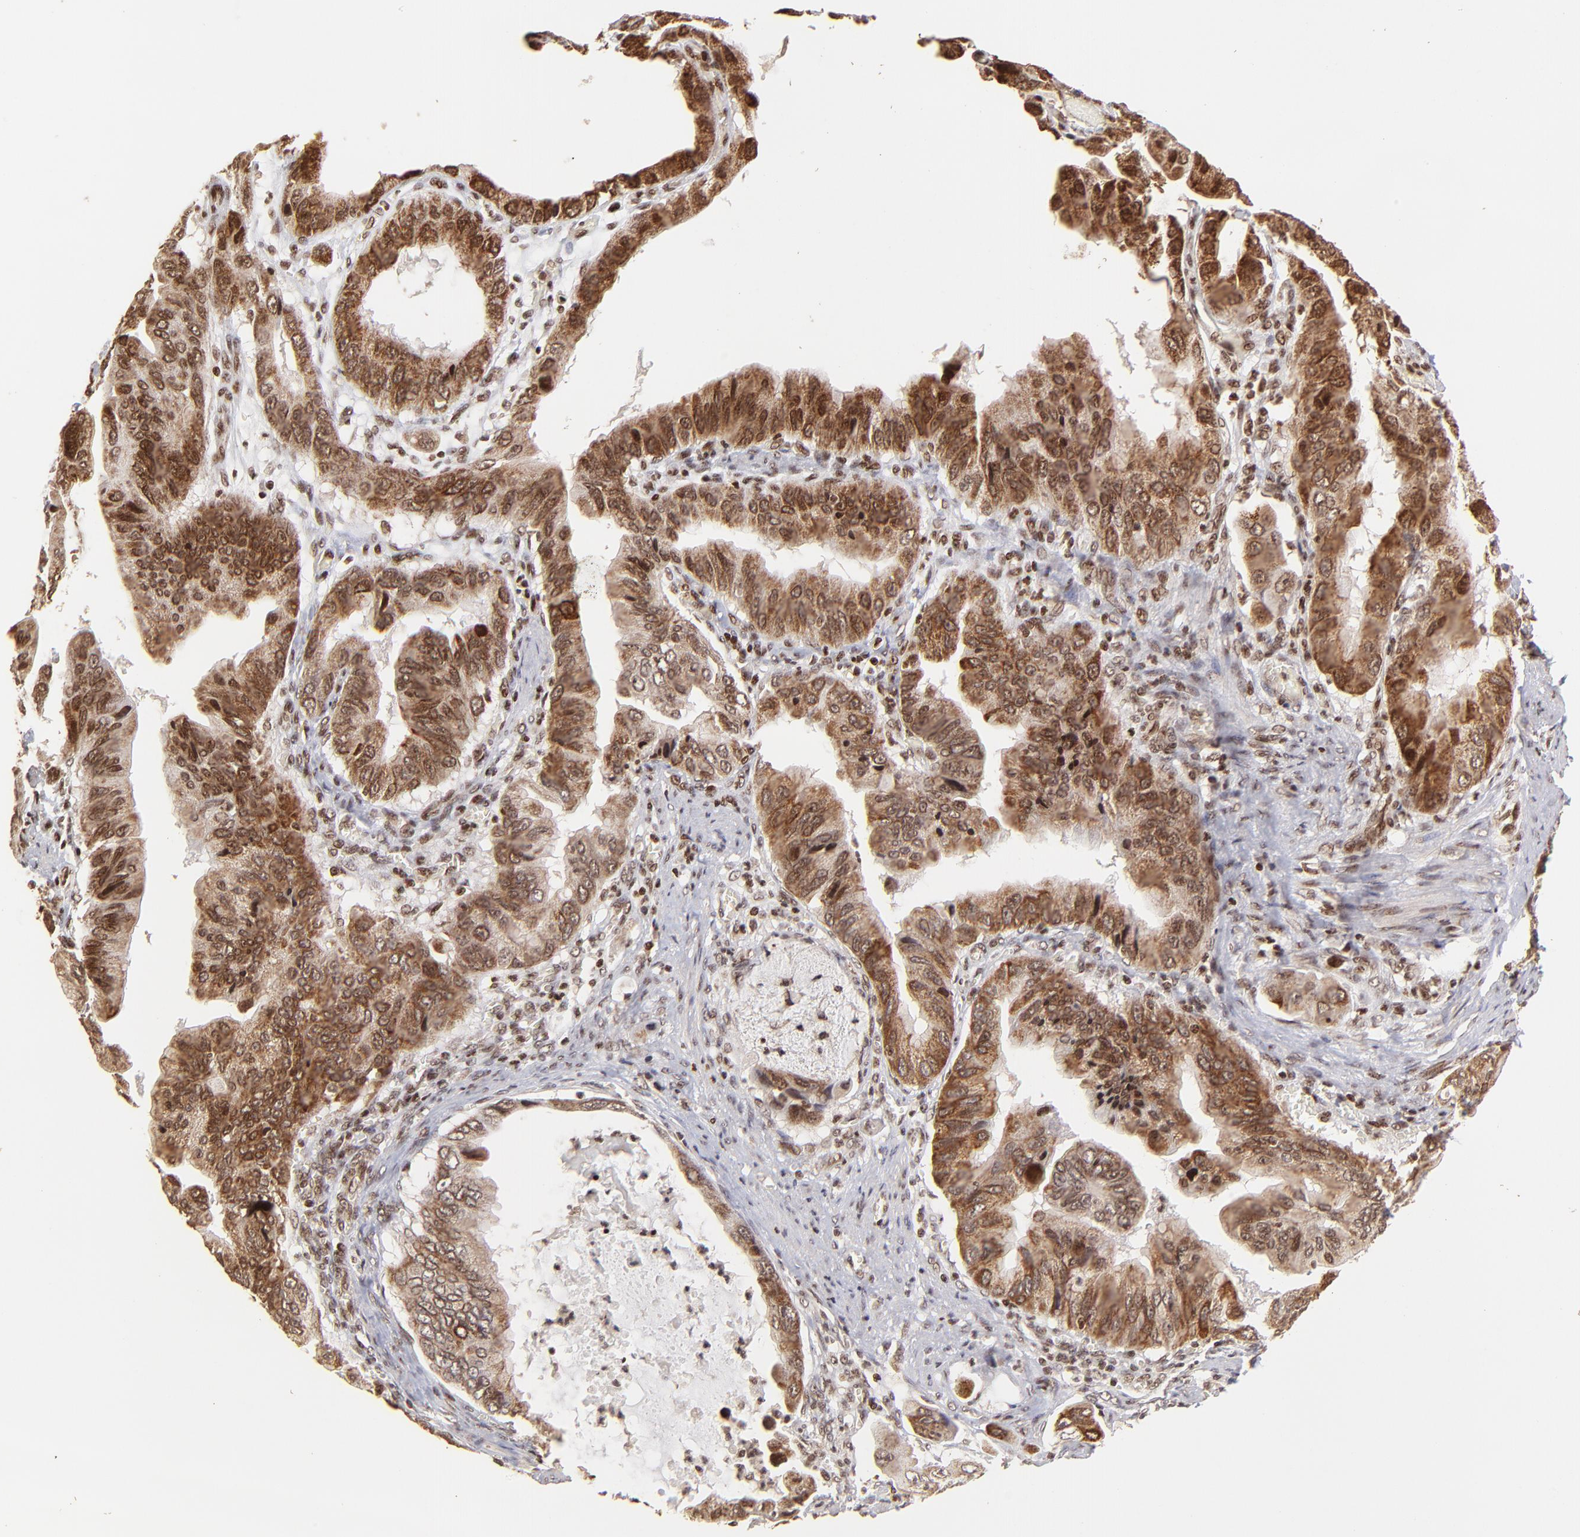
{"staining": {"intensity": "strong", "quantity": ">75%", "location": "cytoplasmic/membranous"}, "tissue": "stomach cancer", "cell_type": "Tumor cells", "image_type": "cancer", "snomed": [{"axis": "morphology", "description": "Adenocarcinoma, NOS"}, {"axis": "topography", "description": "Stomach, upper"}], "caption": "A photomicrograph of stomach cancer stained for a protein shows strong cytoplasmic/membranous brown staining in tumor cells. Nuclei are stained in blue.", "gene": "MED15", "patient": {"sex": "male", "age": 80}}